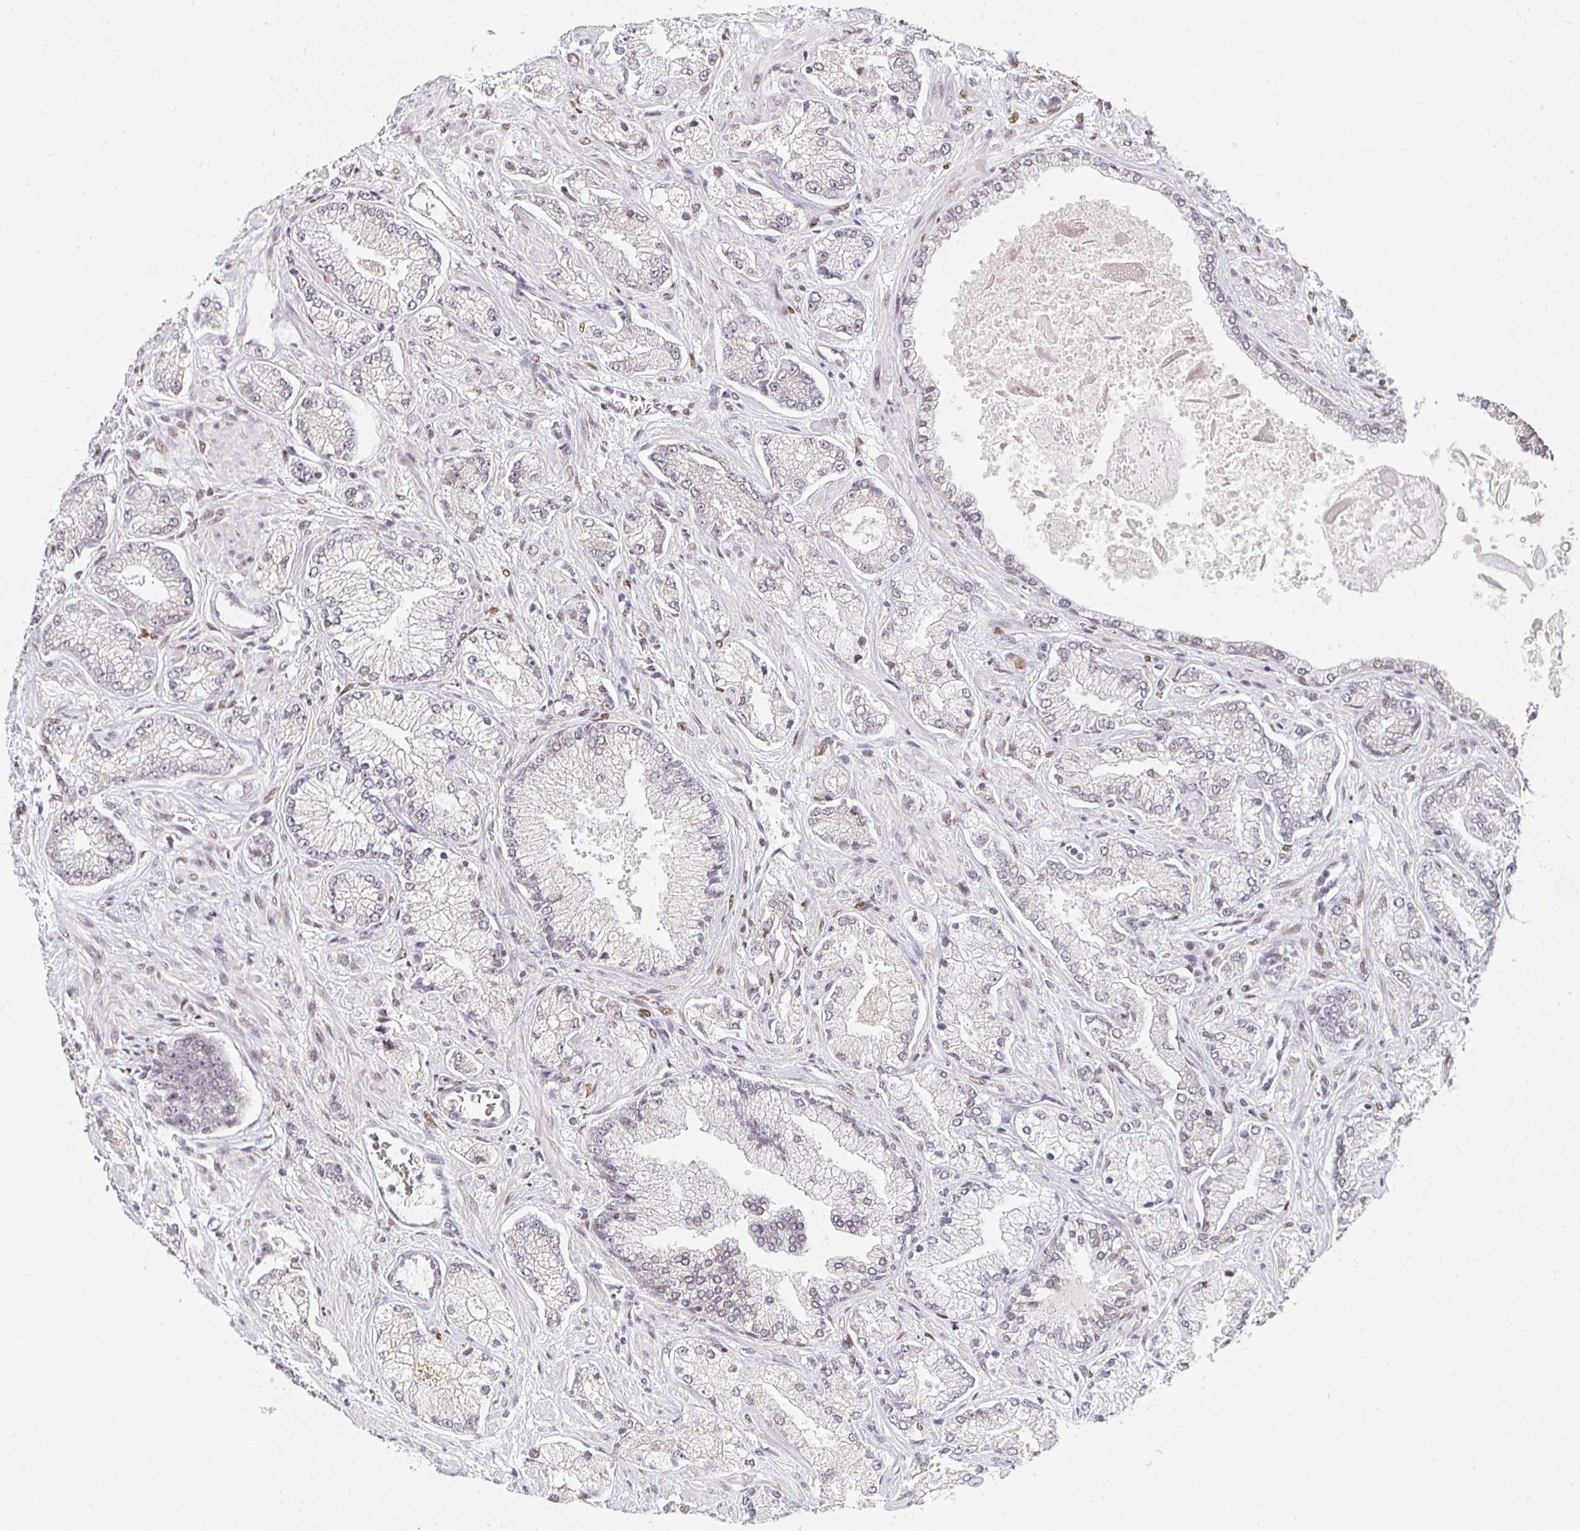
{"staining": {"intensity": "negative", "quantity": "none", "location": "none"}, "tissue": "prostate cancer", "cell_type": "Tumor cells", "image_type": "cancer", "snomed": [{"axis": "morphology", "description": "Normal tissue, NOS"}, {"axis": "morphology", "description": "Adenocarcinoma, High grade"}, {"axis": "topography", "description": "Prostate"}, {"axis": "topography", "description": "Peripheral nerve tissue"}], "caption": "Prostate cancer (high-grade adenocarcinoma) was stained to show a protein in brown. There is no significant expression in tumor cells.", "gene": "SMARCA2", "patient": {"sex": "male", "age": 68}}